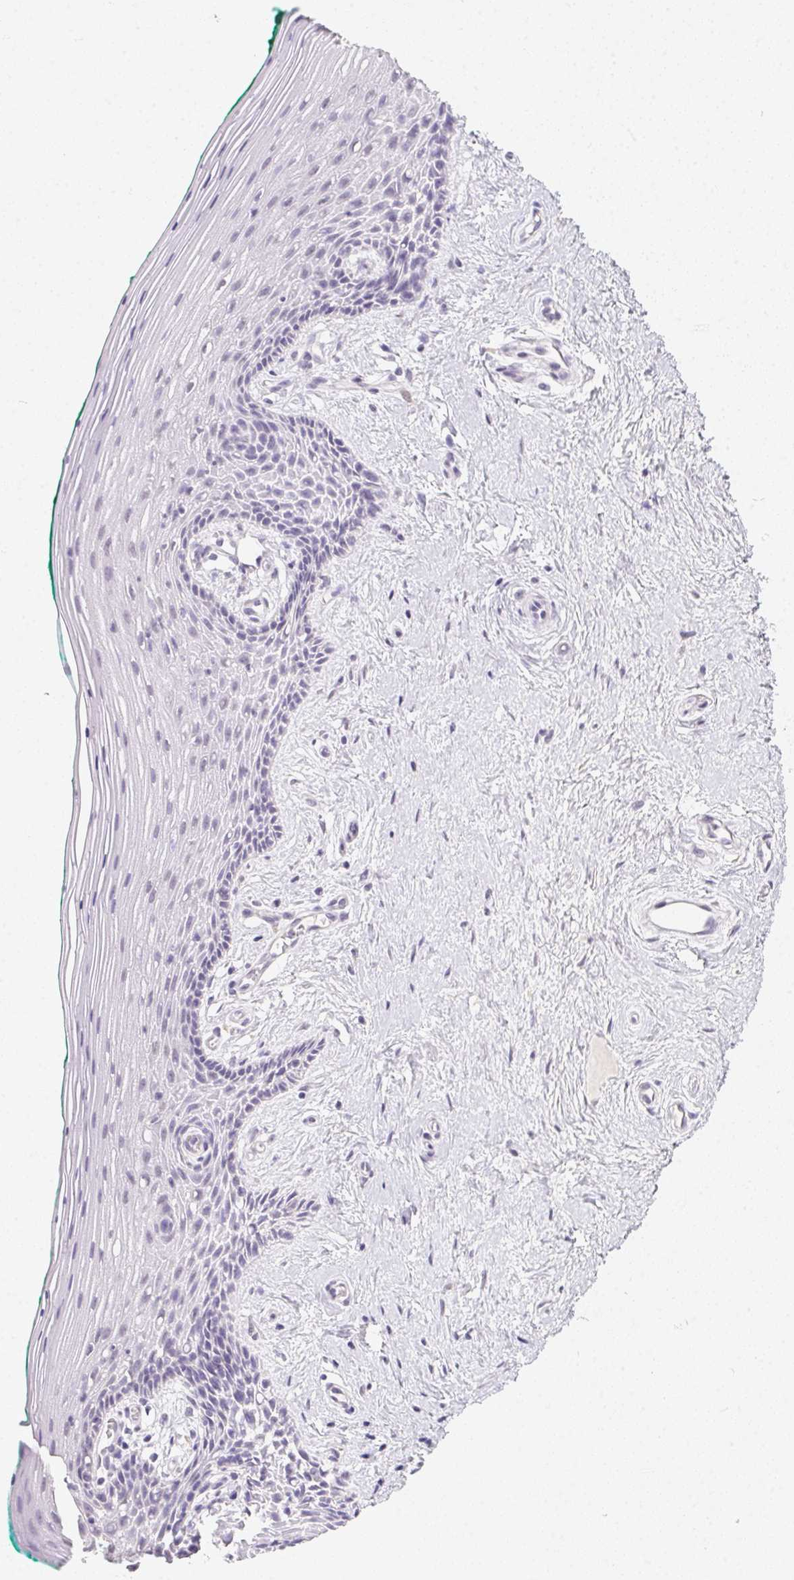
{"staining": {"intensity": "negative", "quantity": "none", "location": "none"}, "tissue": "vagina", "cell_type": "Squamous epithelial cells", "image_type": "normal", "snomed": [{"axis": "morphology", "description": "Normal tissue, NOS"}, {"axis": "topography", "description": "Vagina"}], "caption": "Squamous epithelial cells show no significant expression in unremarkable vagina.", "gene": "SLC6A18", "patient": {"sex": "female", "age": 45}}